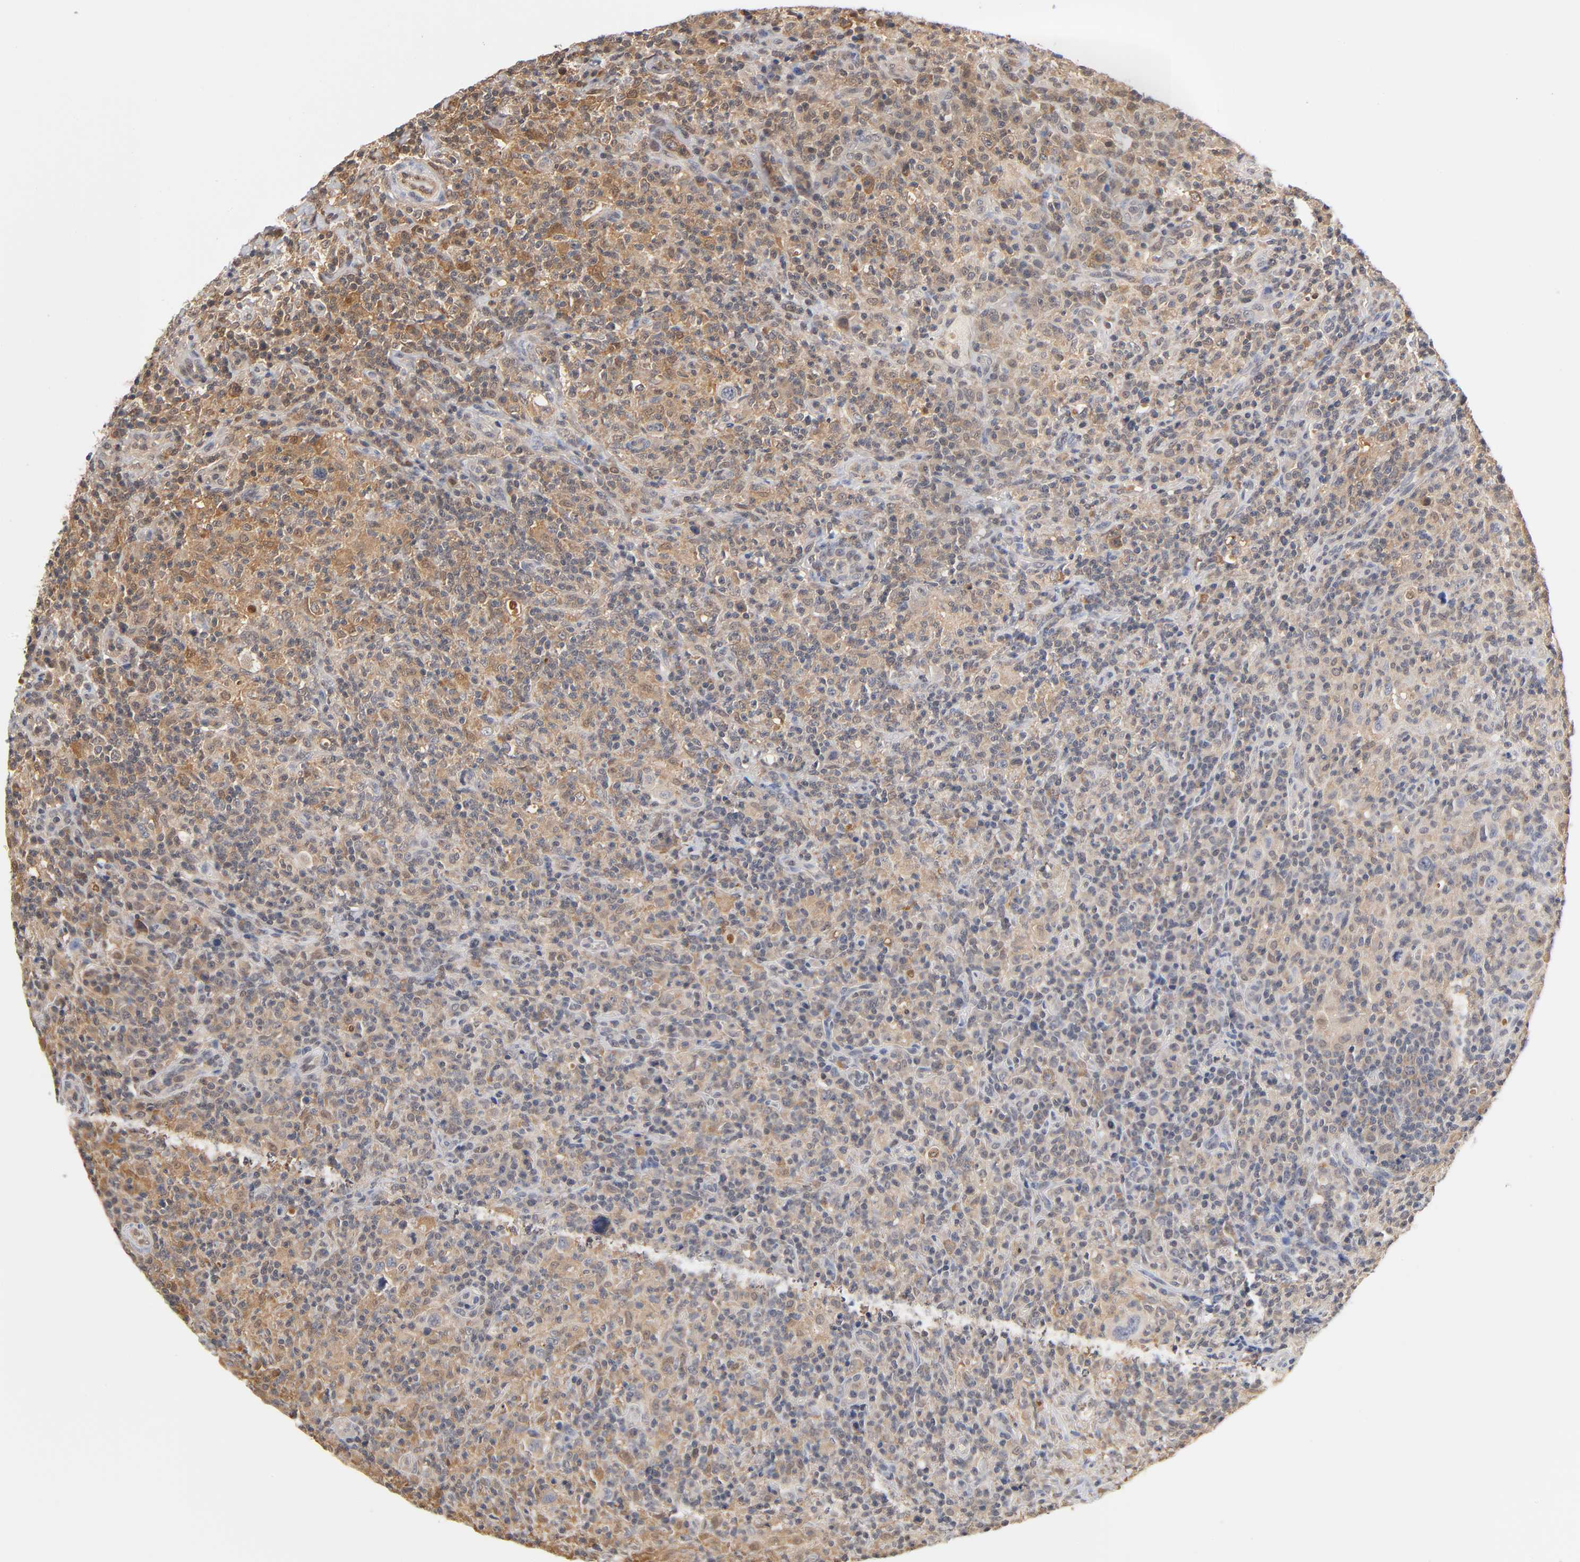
{"staining": {"intensity": "moderate", "quantity": ">75%", "location": "cytoplasmic/membranous"}, "tissue": "lymphoma", "cell_type": "Tumor cells", "image_type": "cancer", "snomed": [{"axis": "morphology", "description": "Hodgkin's disease, NOS"}, {"axis": "topography", "description": "Lymph node"}], "caption": "DAB (3,3'-diaminobenzidine) immunohistochemical staining of human lymphoma shows moderate cytoplasmic/membranous protein expression in approximately >75% of tumor cells.", "gene": "DFFB", "patient": {"sex": "male", "age": 65}}